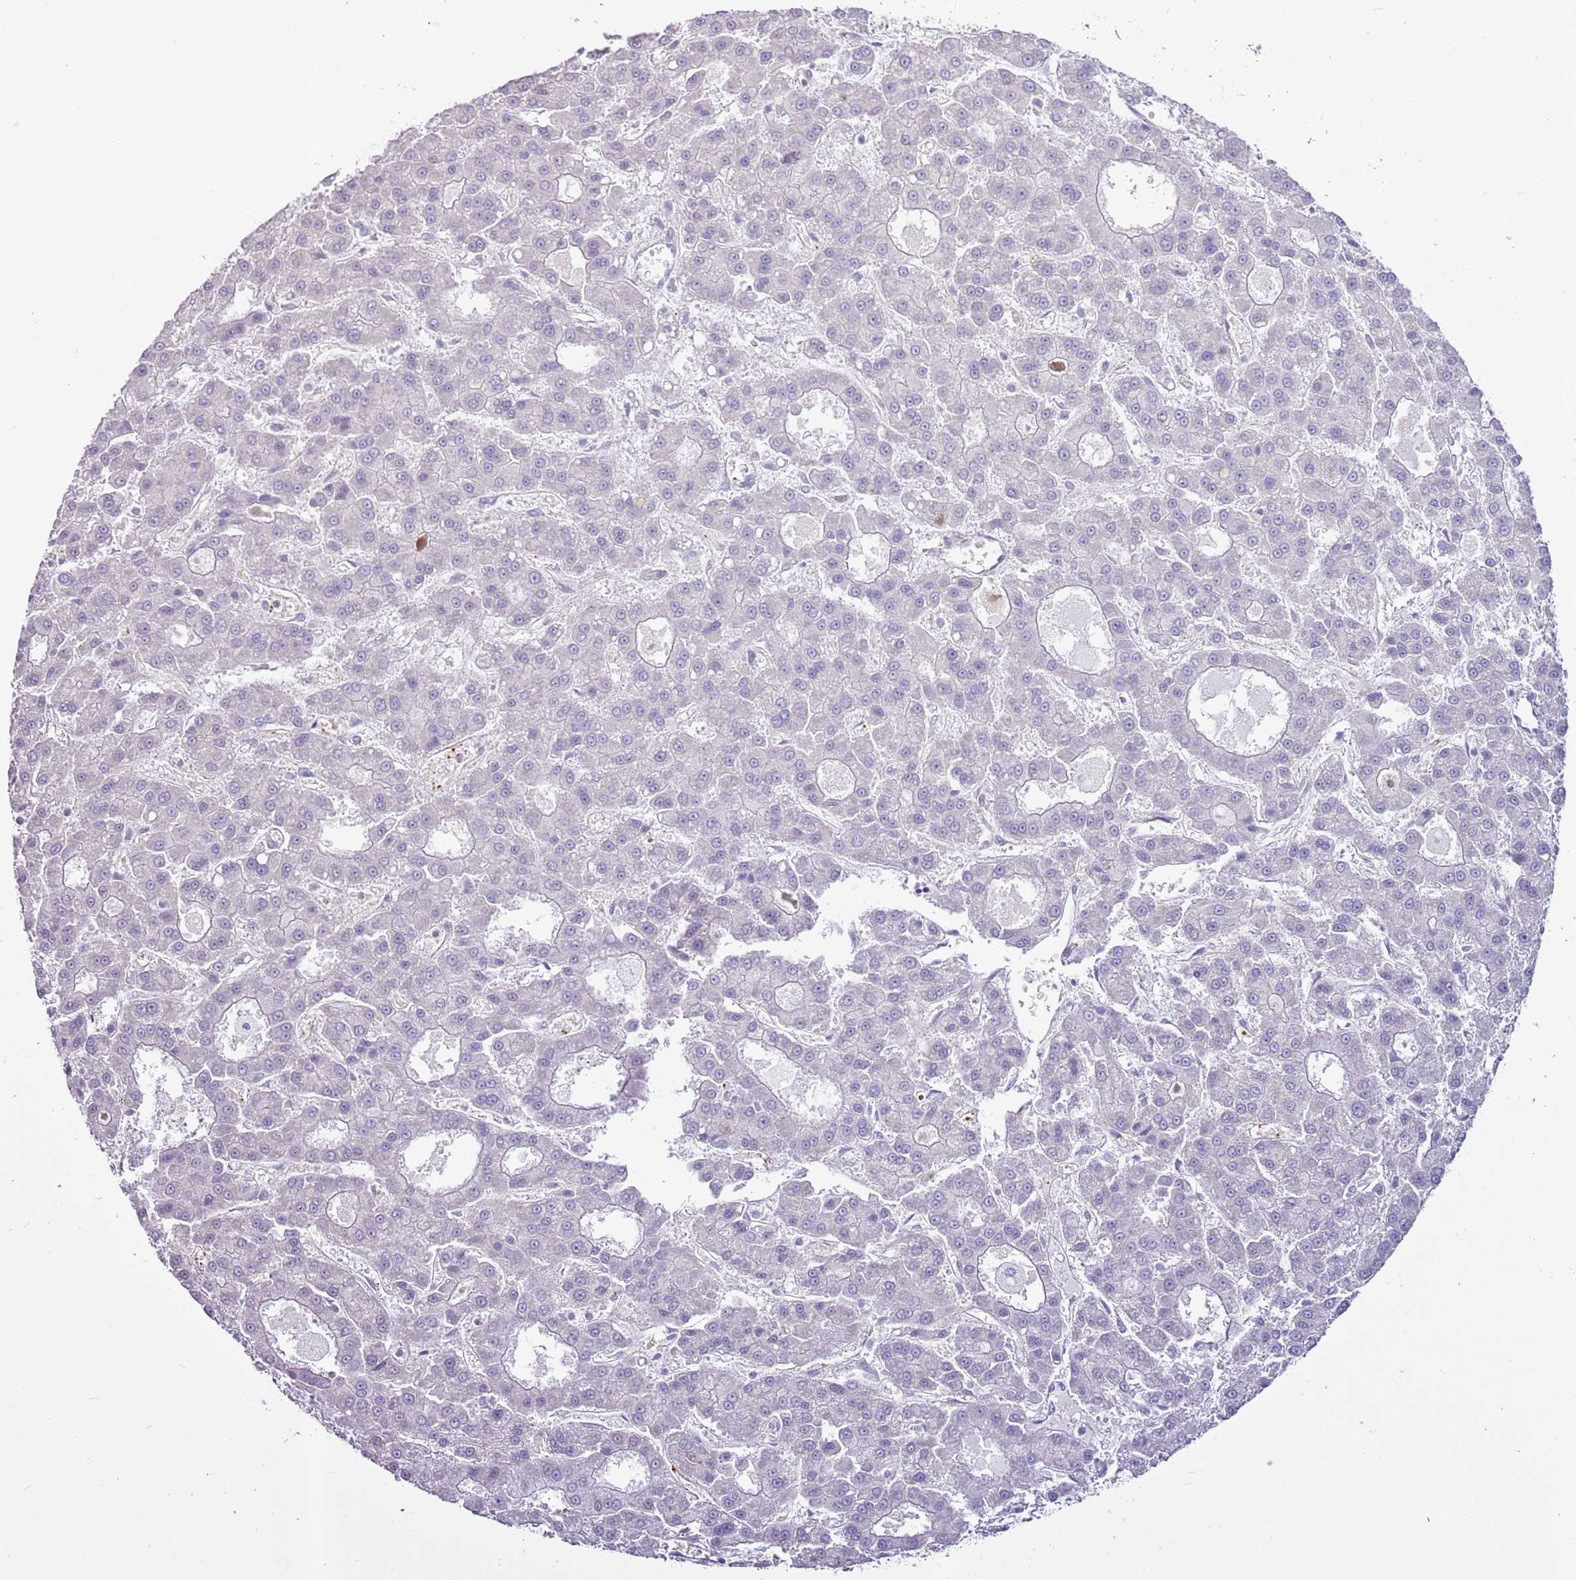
{"staining": {"intensity": "negative", "quantity": "none", "location": "none"}, "tissue": "liver cancer", "cell_type": "Tumor cells", "image_type": "cancer", "snomed": [{"axis": "morphology", "description": "Carcinoma, Hepatocellular, NOS"}, {"axis": "topography", "description": "Liver"}], "caption": "This is an IHC image of liver hepatocellular carcinoma. There is no staining in tumor cells.", "gene": "CHAC2", "patient": {"sex": "male", "age": 70}}